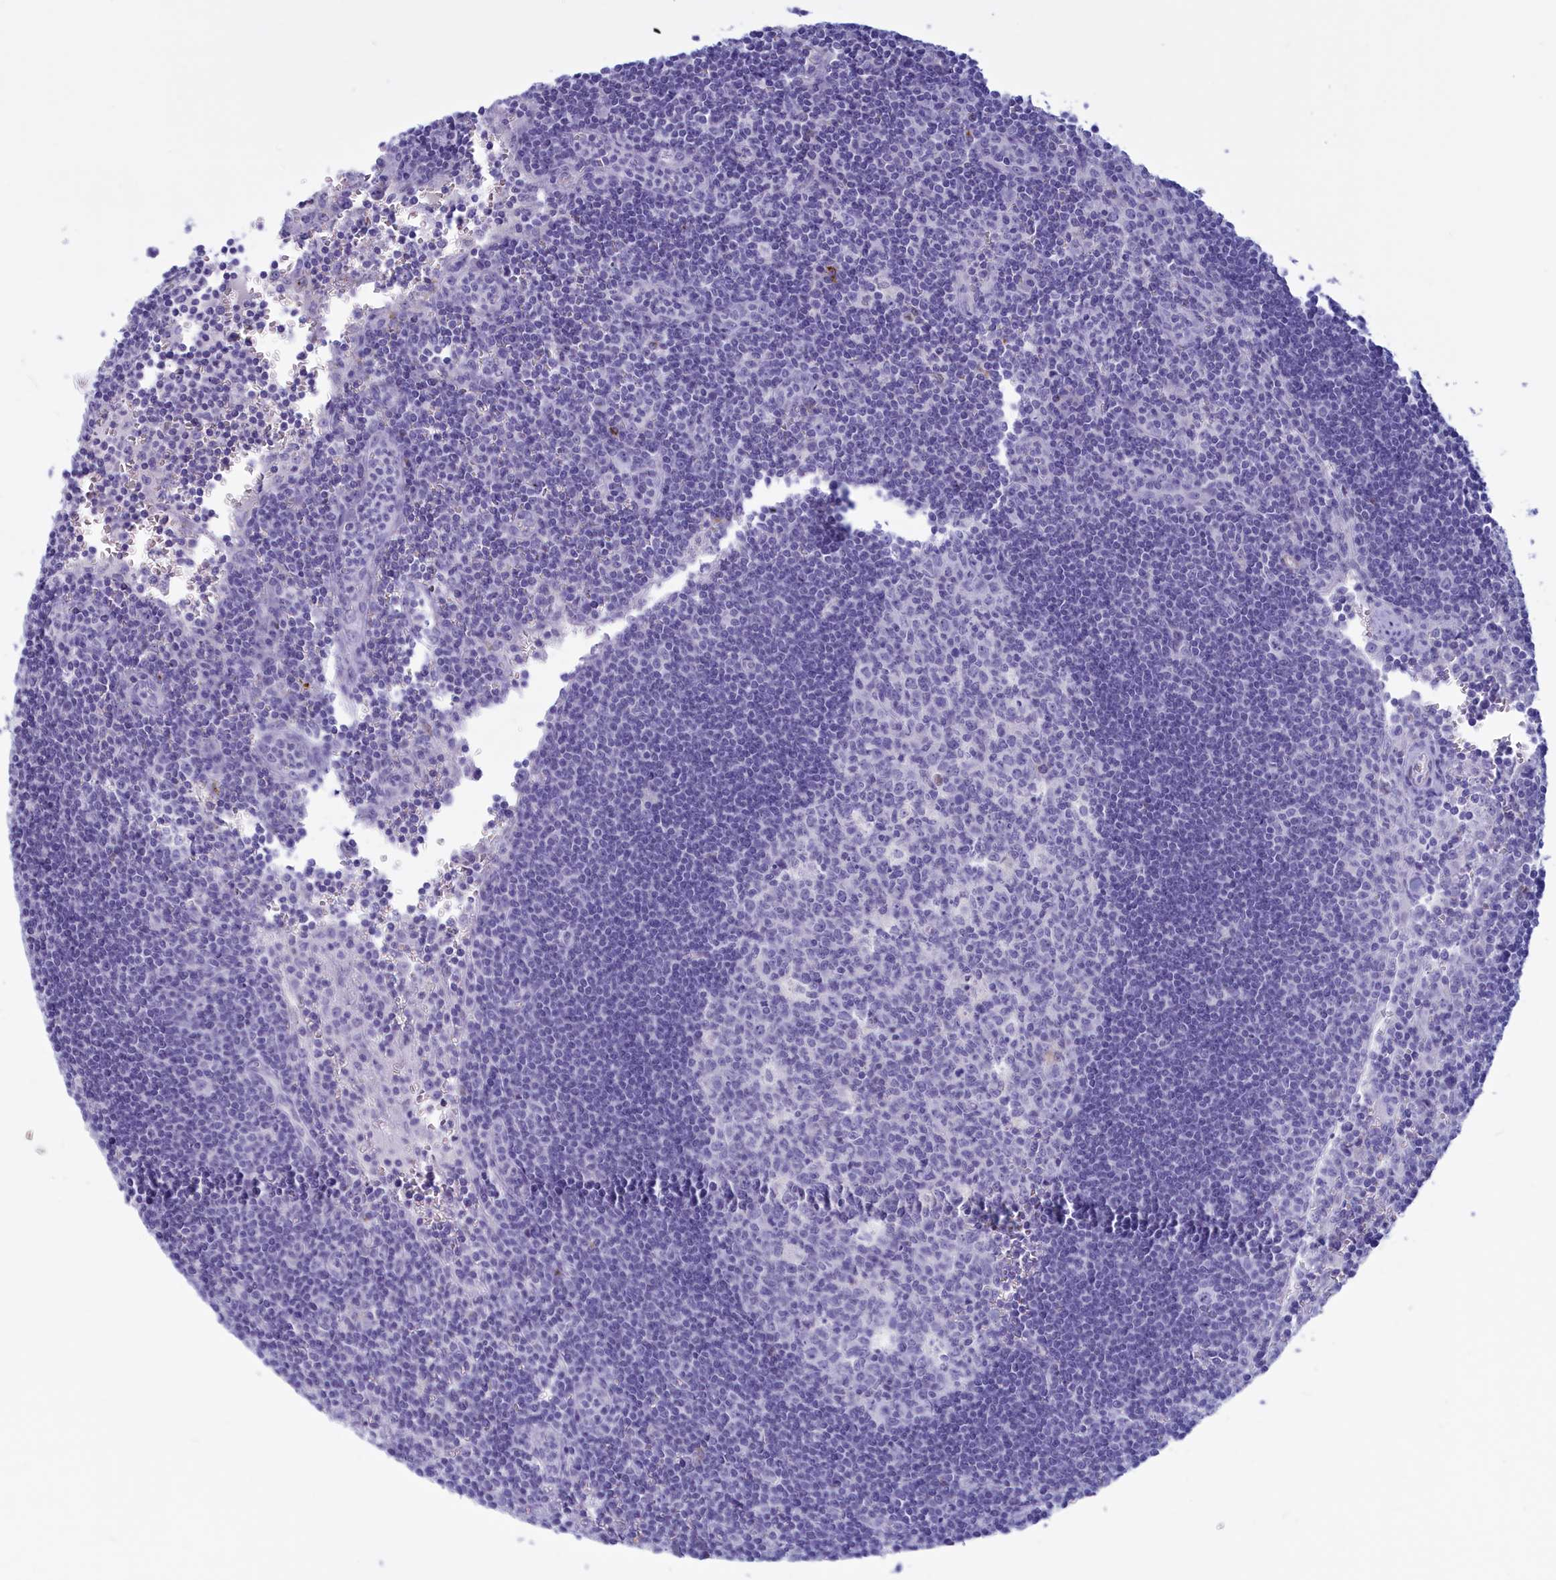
{"staining": {"intensity": "negative", "quantity": "none", "location": "none"}, "tissue": "lymph node", "cell_type": "Germinal center cells", "image_type": "normal", "snomed": [{"axis": "morphology", "description": "Normal tissue, NOS"}, {"axis": "topography", "description": "Lymph node"}], "caption": "Immunohistochemistry micrograph of benign lymph node stained for a protein (brown), which displays no positivity in germinal center cells. (Brightfield microscopy of DAB (3,3'-diaminobenzidine) immunohistochemistry (IHC) at high magnification).", "gene": "GAPDHS", "patient": {"sex": "female", "age": 32}}